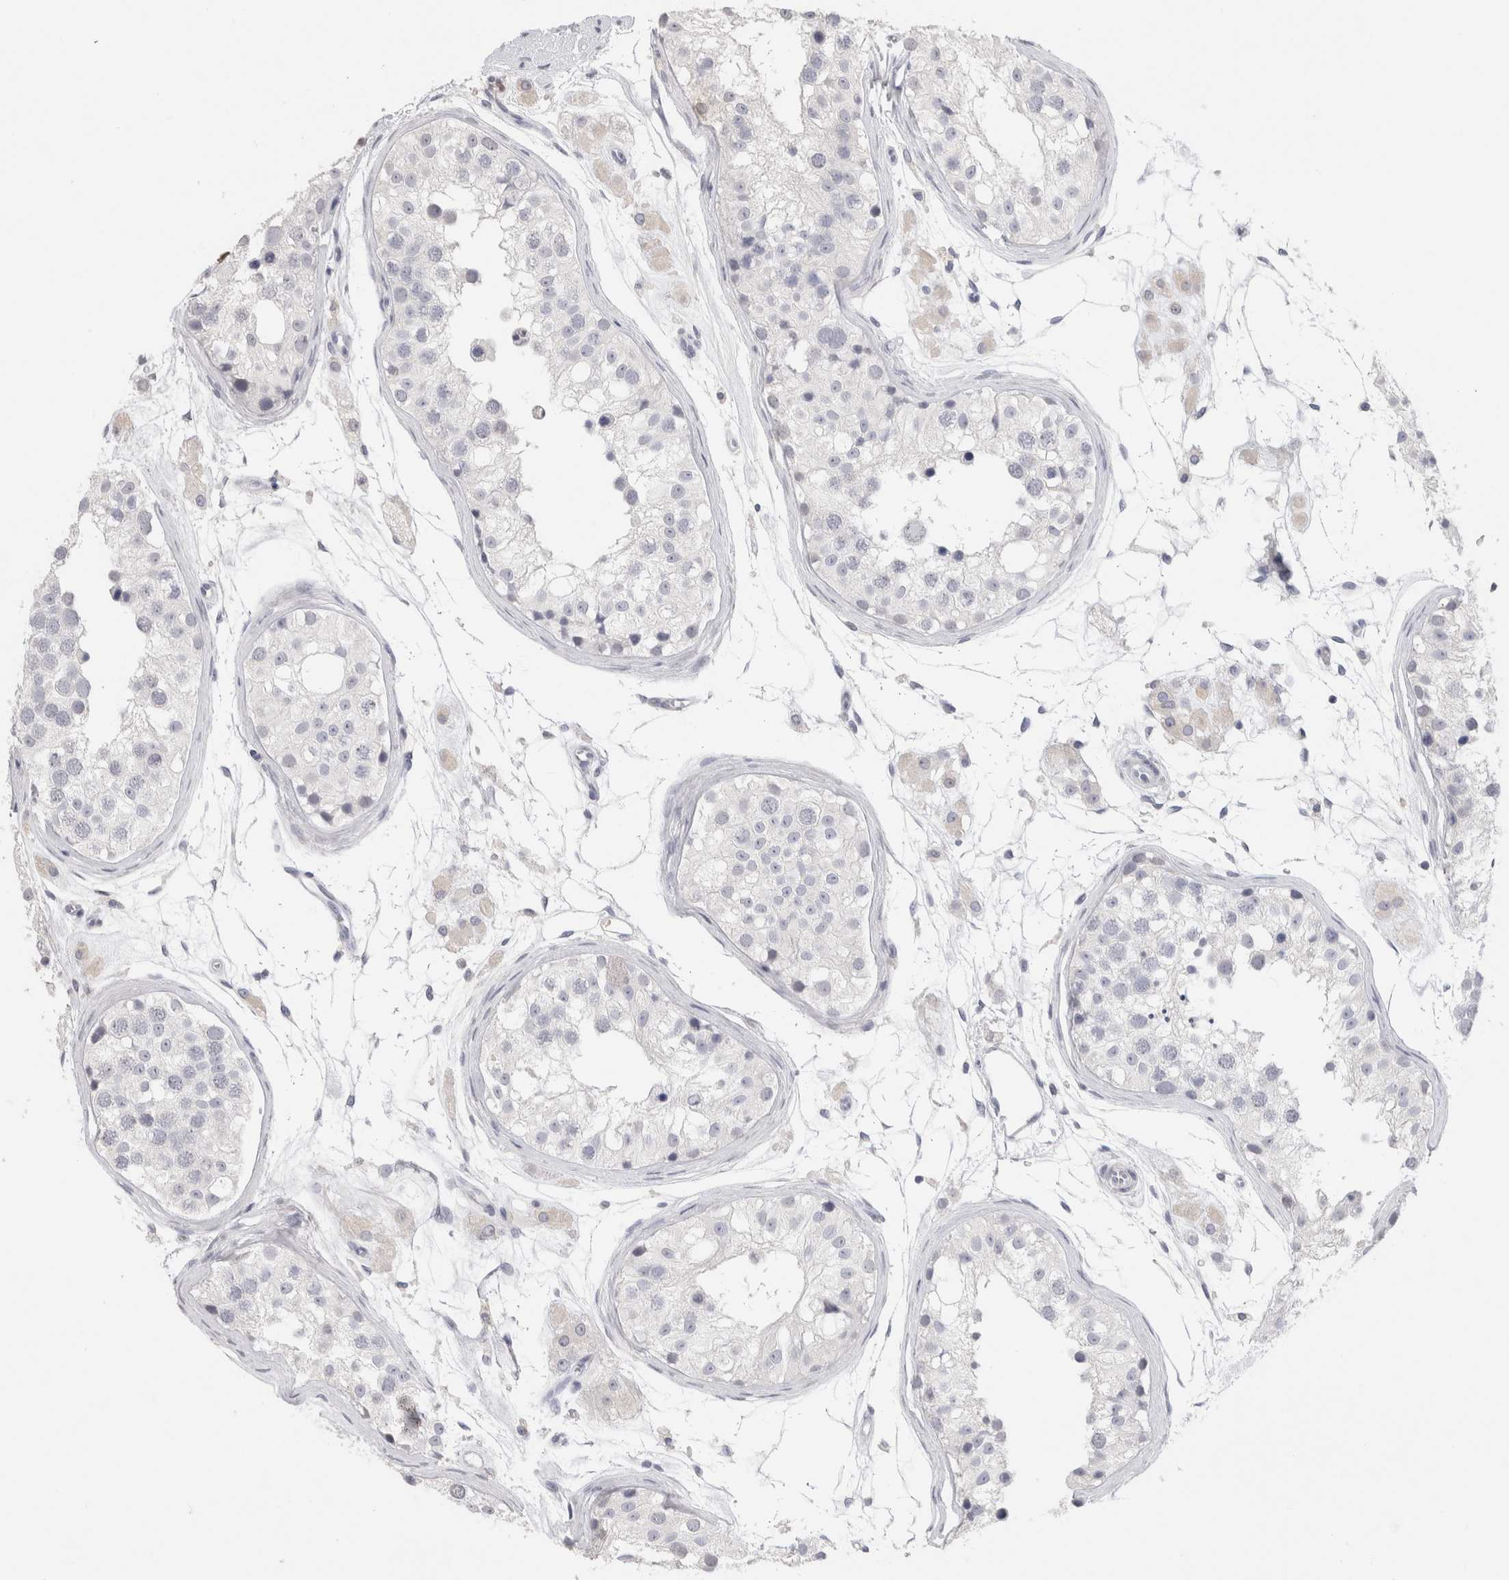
{"staining": {"intensity": "negative", "quantity": "none", "location": "none"}, "tissue": "testis", "cell_type": "Cells in seminiferous ducts", "image_type": "normal", "snomed": [{"axis": "morphology", "description": "Normal tissue, NOS"}, {"axis": "morphology", "description": "Adenocarcinoma, metastatic, NOS"}, {"axis": "topography", "description": "Testis"}], "caption": "A high-resolution micrograph shows immunohistochemistry staining of normal testis, which shows no significant staining in cells in seminiferous ducts.", "gene": "LAMP3", "patient": {"sex": "male", "age": 26}}